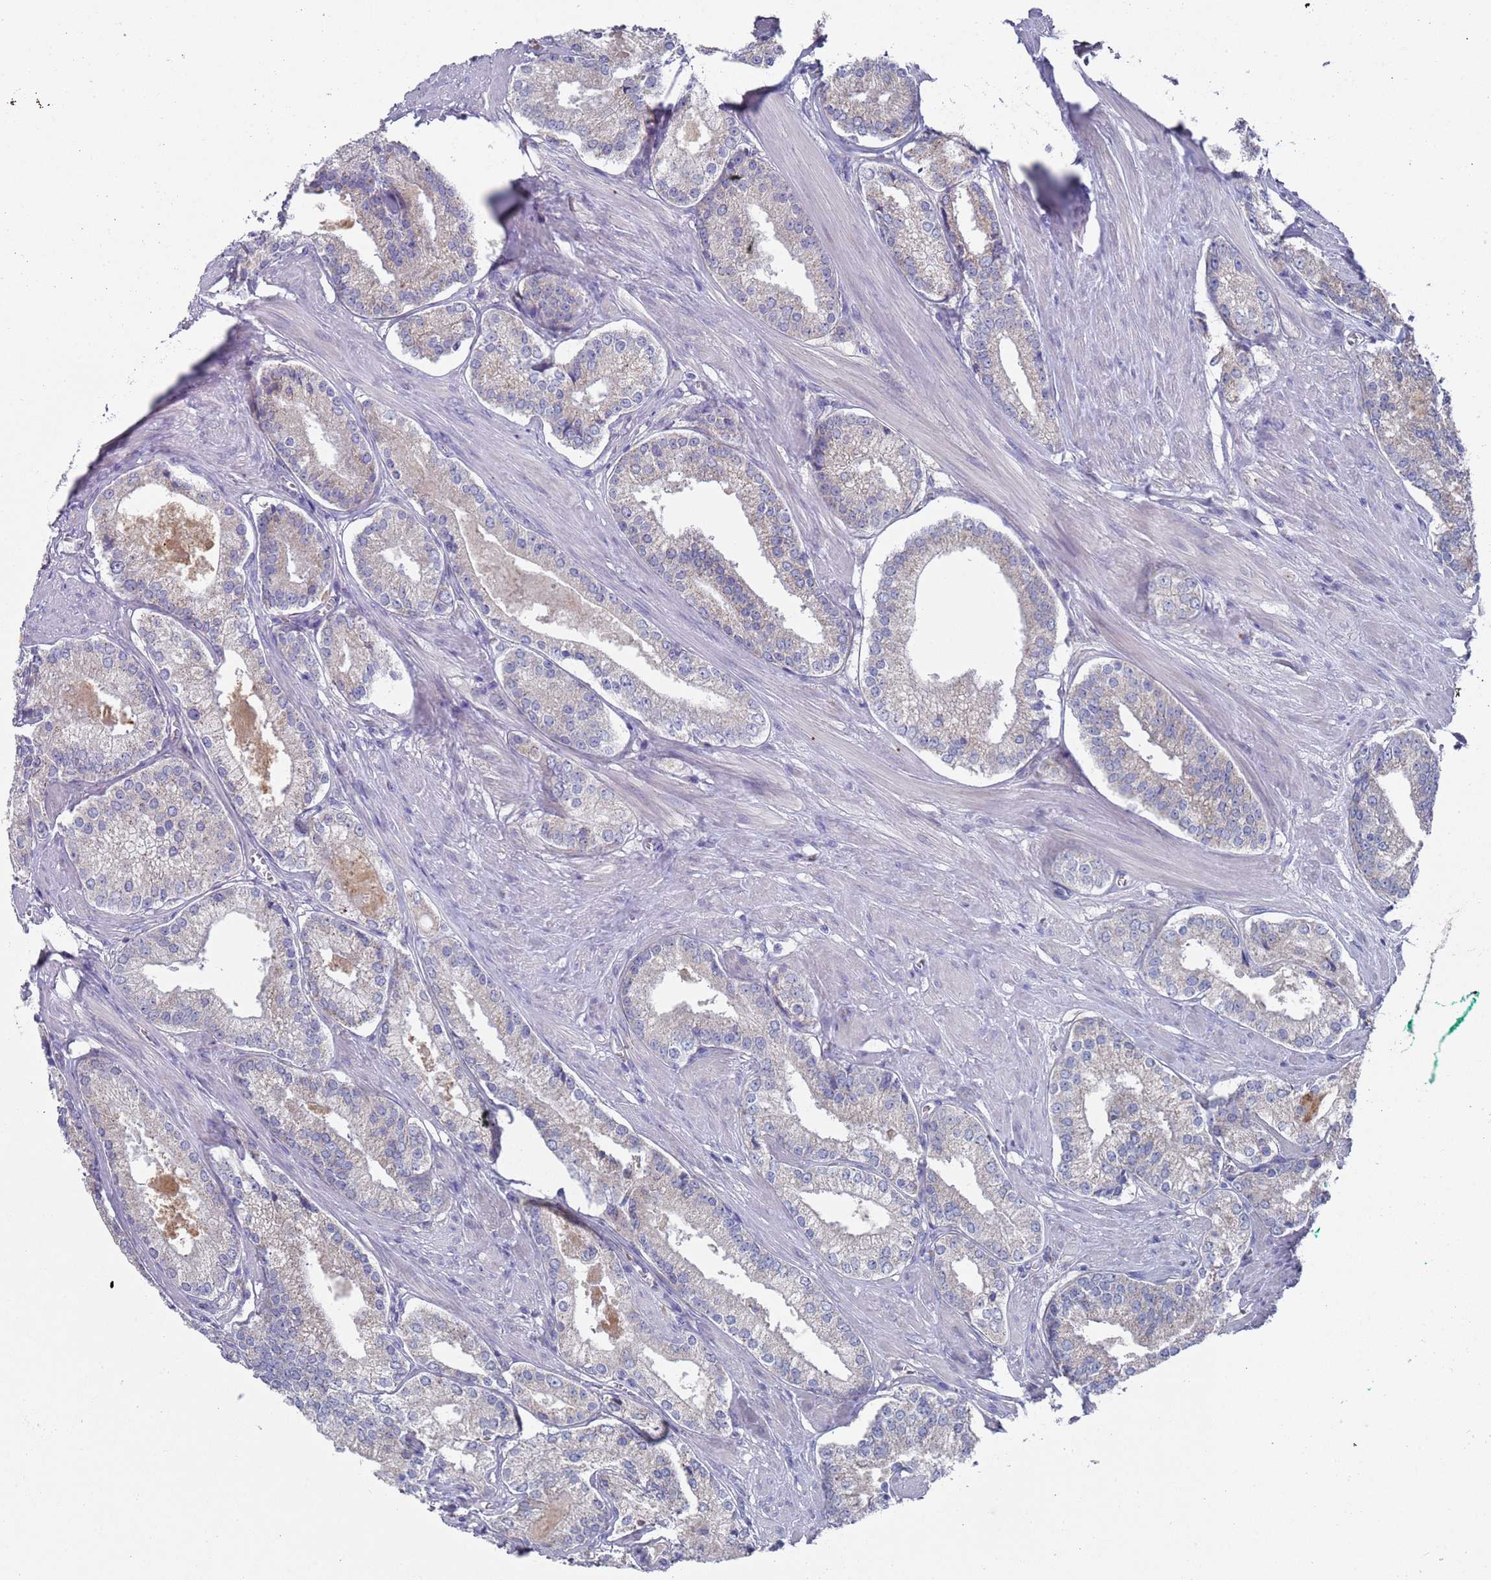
{"staining": {"intensity": "negative", "quantity": "none", "location": "none"}, "tissue": "prostate cancer", "cell_type": "Tumor cells", "image_type": "cancer", "snomed": [{"axis": "morphology", "description": "Adenocarcinoma, Low grade"}, {"axis": "topography", "description": "Prostate"}], "caption": "This is an immunohistochemistry micrograph of human prostate cancer. There is no staining in tumor cells.", "gene": "NPEPPS", "patient": {"sex": "male", "age": 54}}